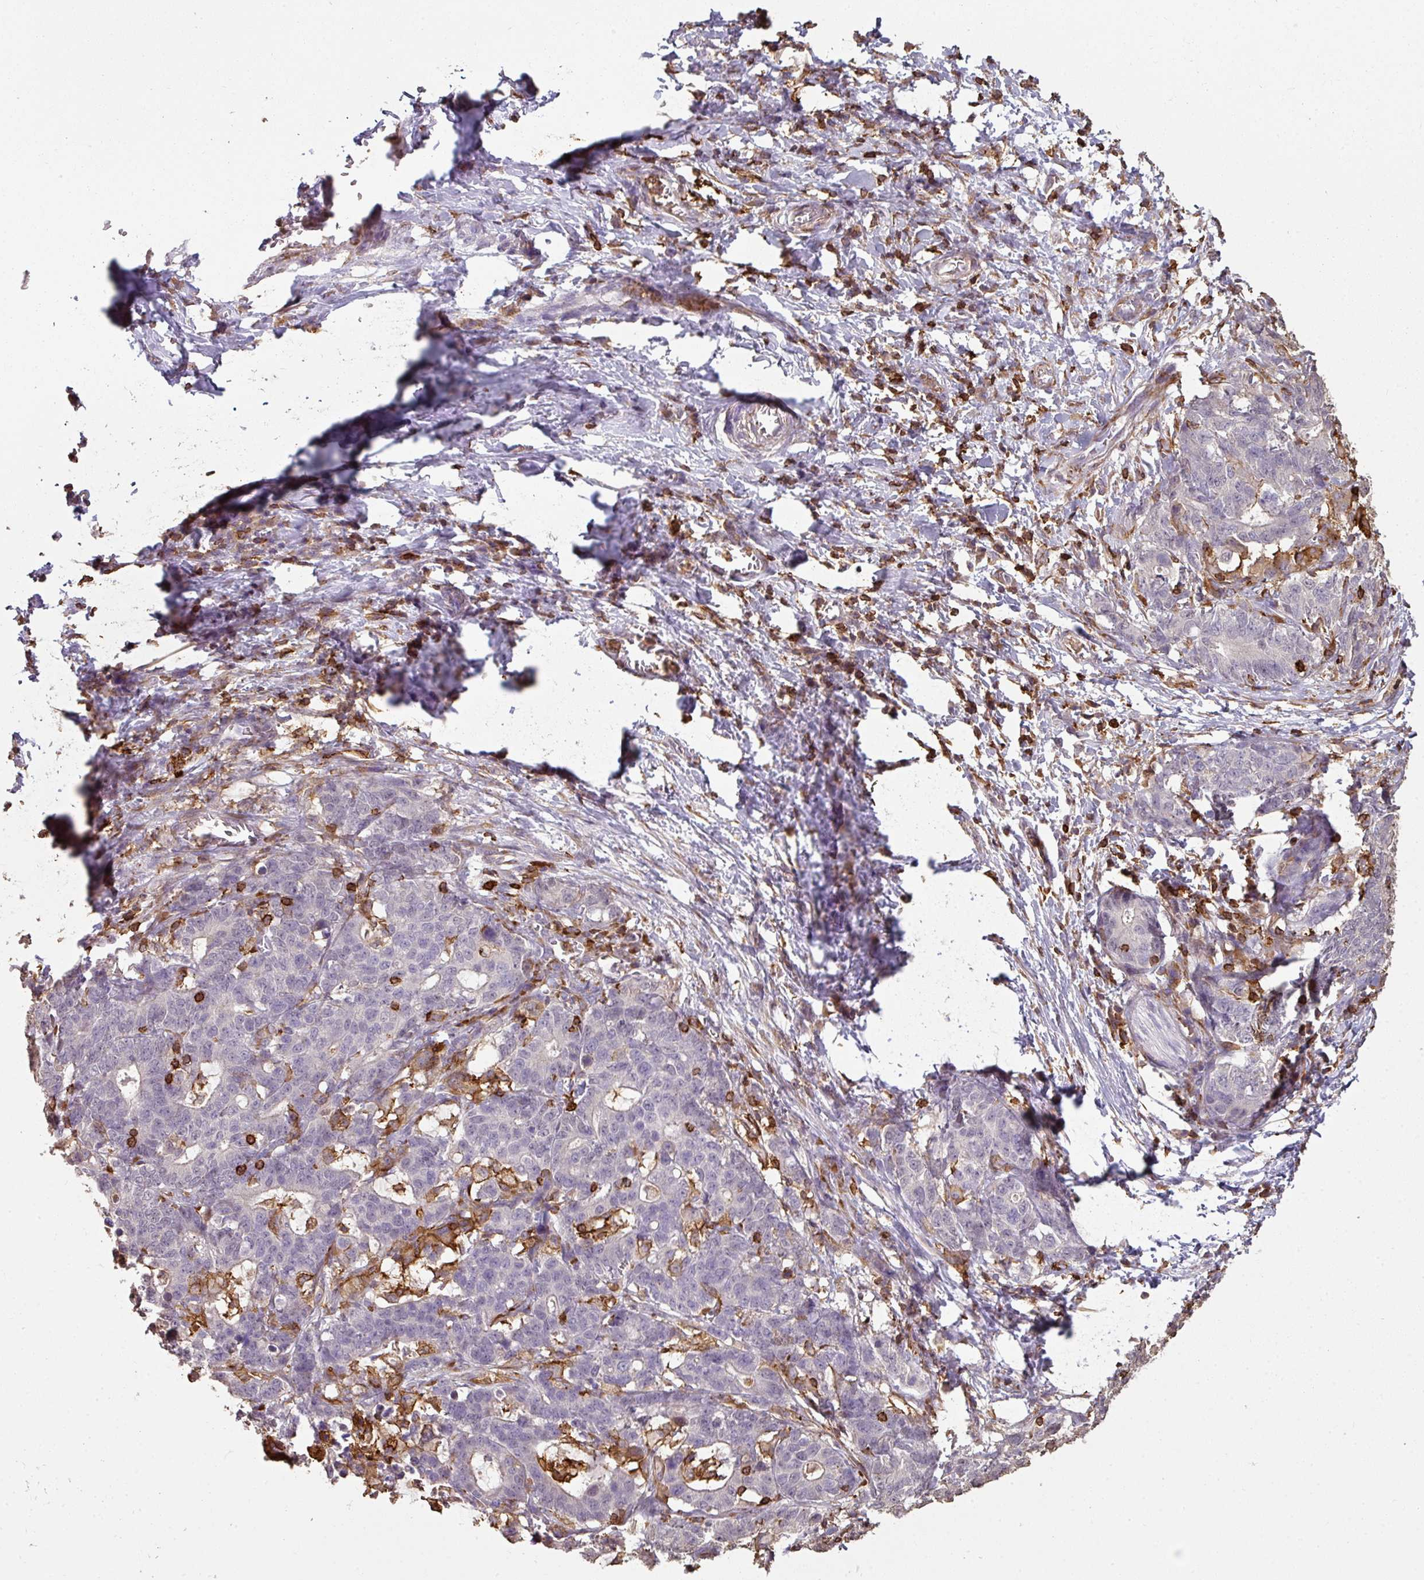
{"staining": {"intensity": "negative", "quantity": "none", "location": "none"}, "tissue": "stomach cancer", "cell_type": "Tumor cells", "image_type": "cancer", "snomed": [{"axis": "morphology", "description": "Normal tissue, NOS"}, {"axis": "morphology", "description": "Adenocarcinoma, NOS"}, {"axis": "topography", "description": "Stomach"}], "caption": "The histopathology image demonstrates no significant positivity in tumor cells of stomach cancer. (DAB immunohistochemistry (IHC) with hematoxylin counter stain).", "gene": "OLFML2B", "patient": {"sex": "female", "age": 64}}